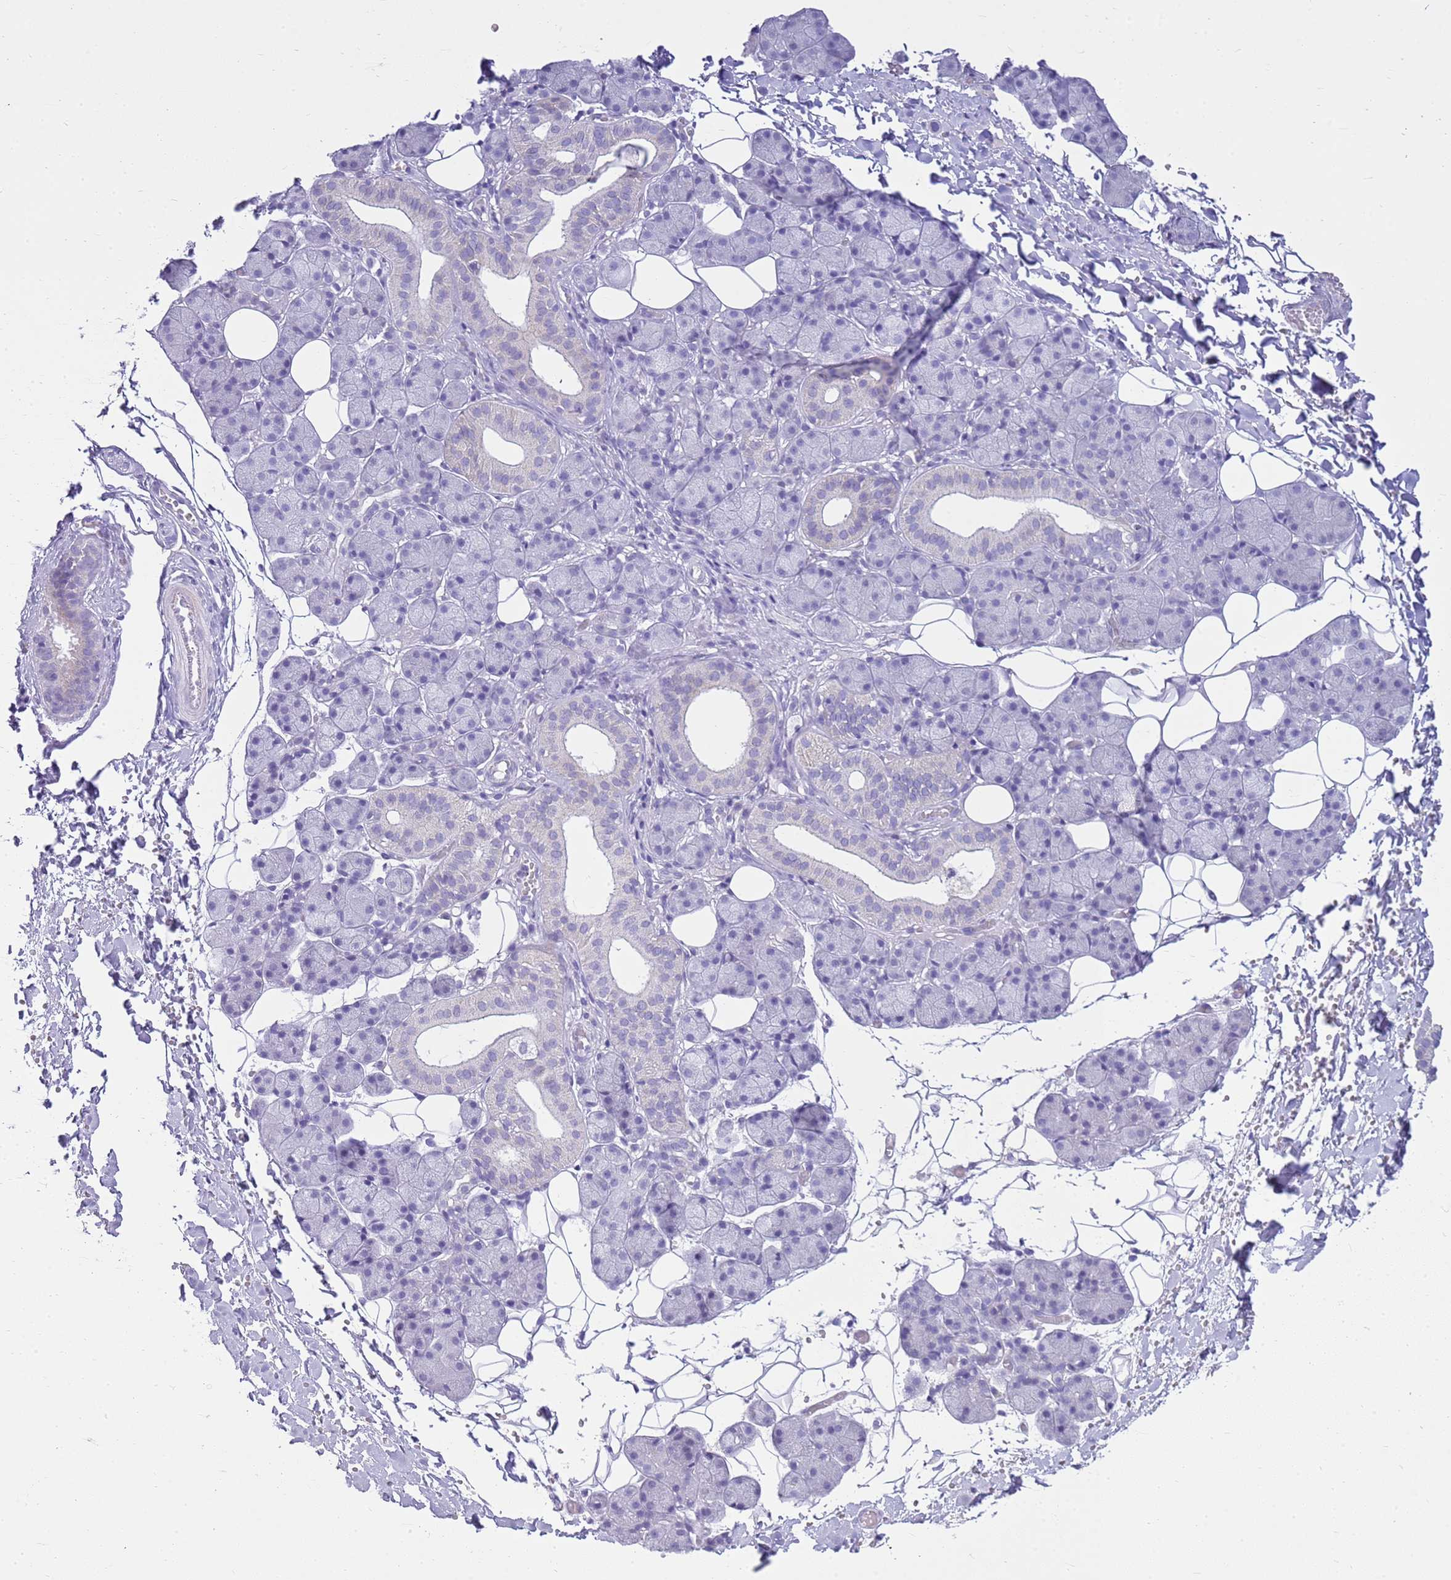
{"staining": {"intensity": "negative", "quantity": "none", "location": "none"}, "tissue": "salivary gland", "cell_type": "Glandular cells", "image_type": "normal", "snomed": [{"axis": "morphology", "description": "Normal tissue, NOS"}, {"axis": "topography", "description": "Salivary gland"}], "caption": "High power microscopy histopathology image of an immunohistochemistry micrograph of normal salivary gland, revealing no significant staining in glandular cells.", "gene": "FABP2", "patient": {"sex": "female", "age": 33}}